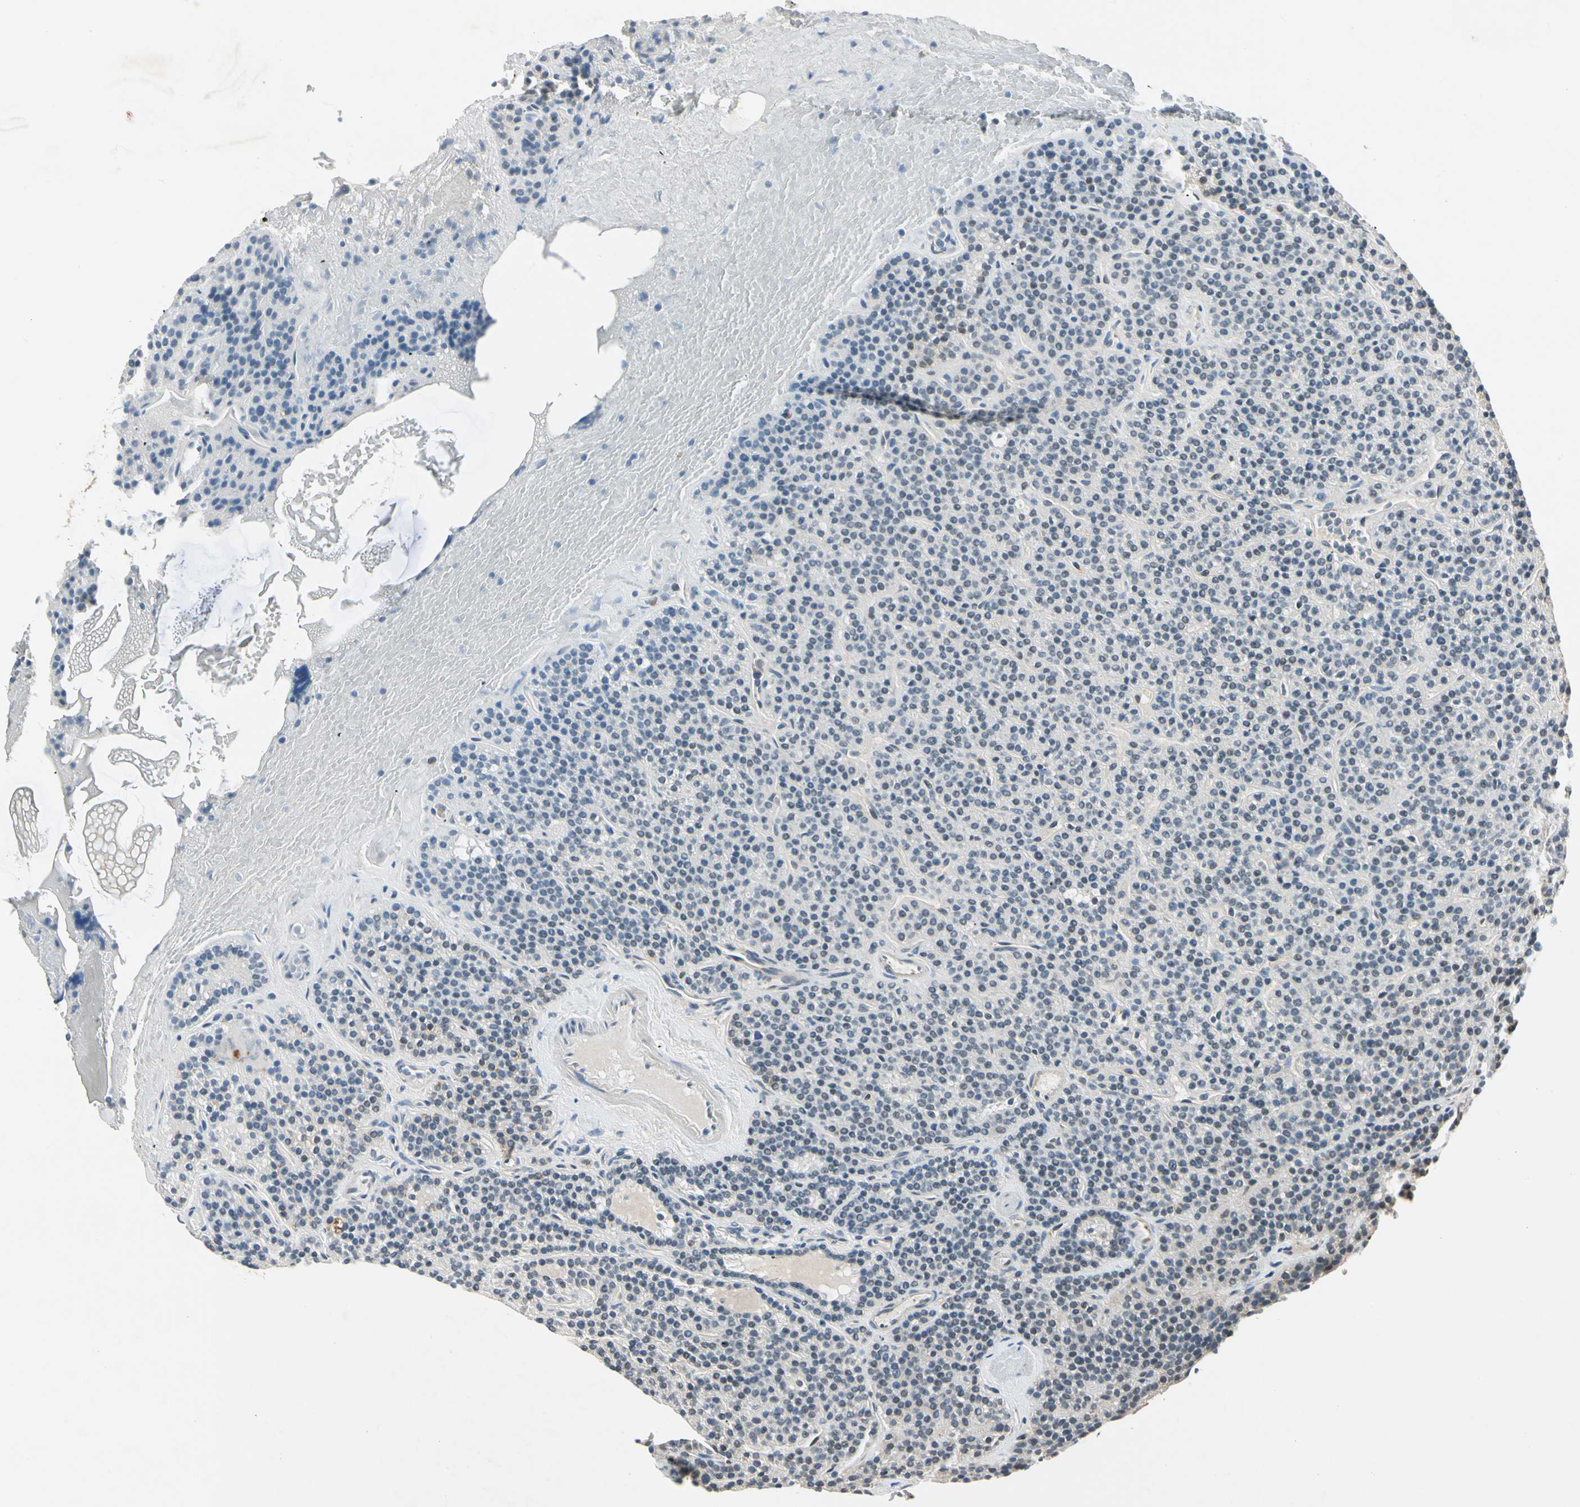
{"staining": {"intensity": "weak", "quantity": "<25%", "location": "cytoplasmic/membranous"}, "tissue": "parathyroid gland", "cell_type": "Glandular cells", "image_type": "normal", "snomed": [{"axis": "morphology", "description": "Normal tissue, NOS"}, {"axis": "topography", "description": "Parathyroid gland"}], "caption": "High power microscopy micrograph of an IHC photomicrograph of unremarkable parathyroid gland, revealing no significant staining in glandular cells. (Immunohistochemistry, brightfield microscopy, high magnification).", "gene": "ROCK2", "patient": {"sex": "female", "age": 29}}